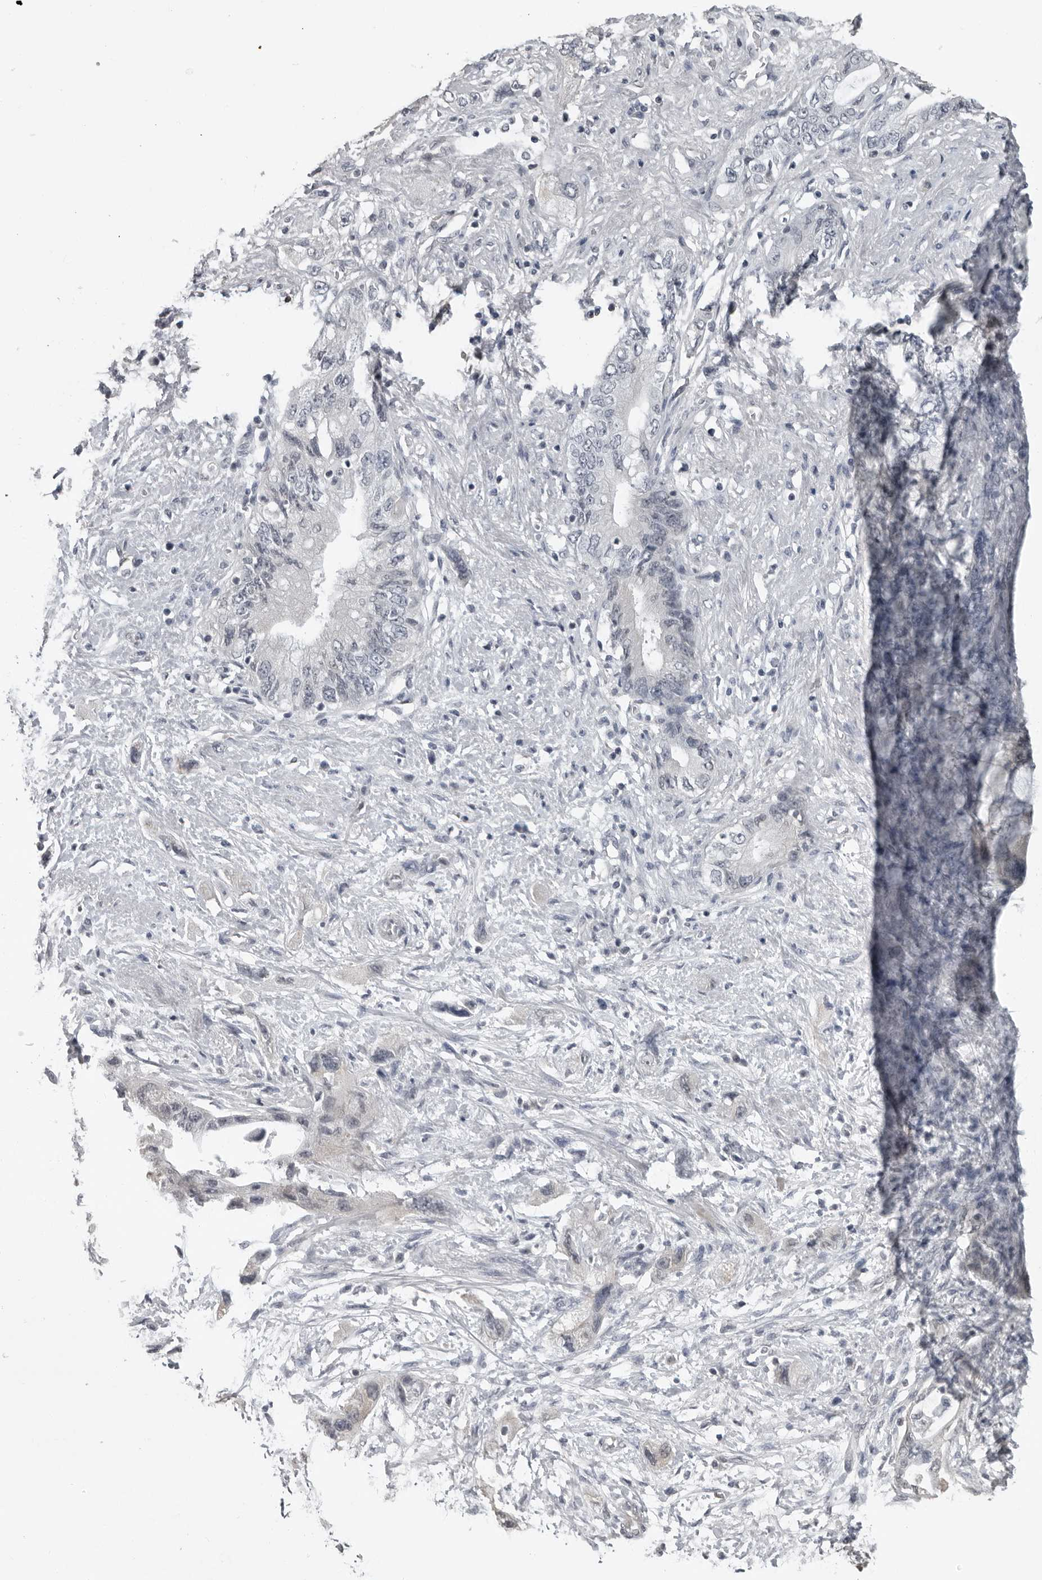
{"staining": {"intensity": "negative", "quantity": "none", "location": "none"}, "tissue": "pancreatic cancer", "cell_type": "Tumor cells", "image_type": "cancer", "snomed": [{"axis": "morphology", "description": "Adenocarcinoma, NOS"}, {"axis": "topography", "description": "Pancreas"}], "caption": "Protein analysis of adenocarcinoma (pancreatic) demonstrates no significant expression in tumor cells.", "gene": "PRRX2", "patient": {"sex": "female", "age": 73}}